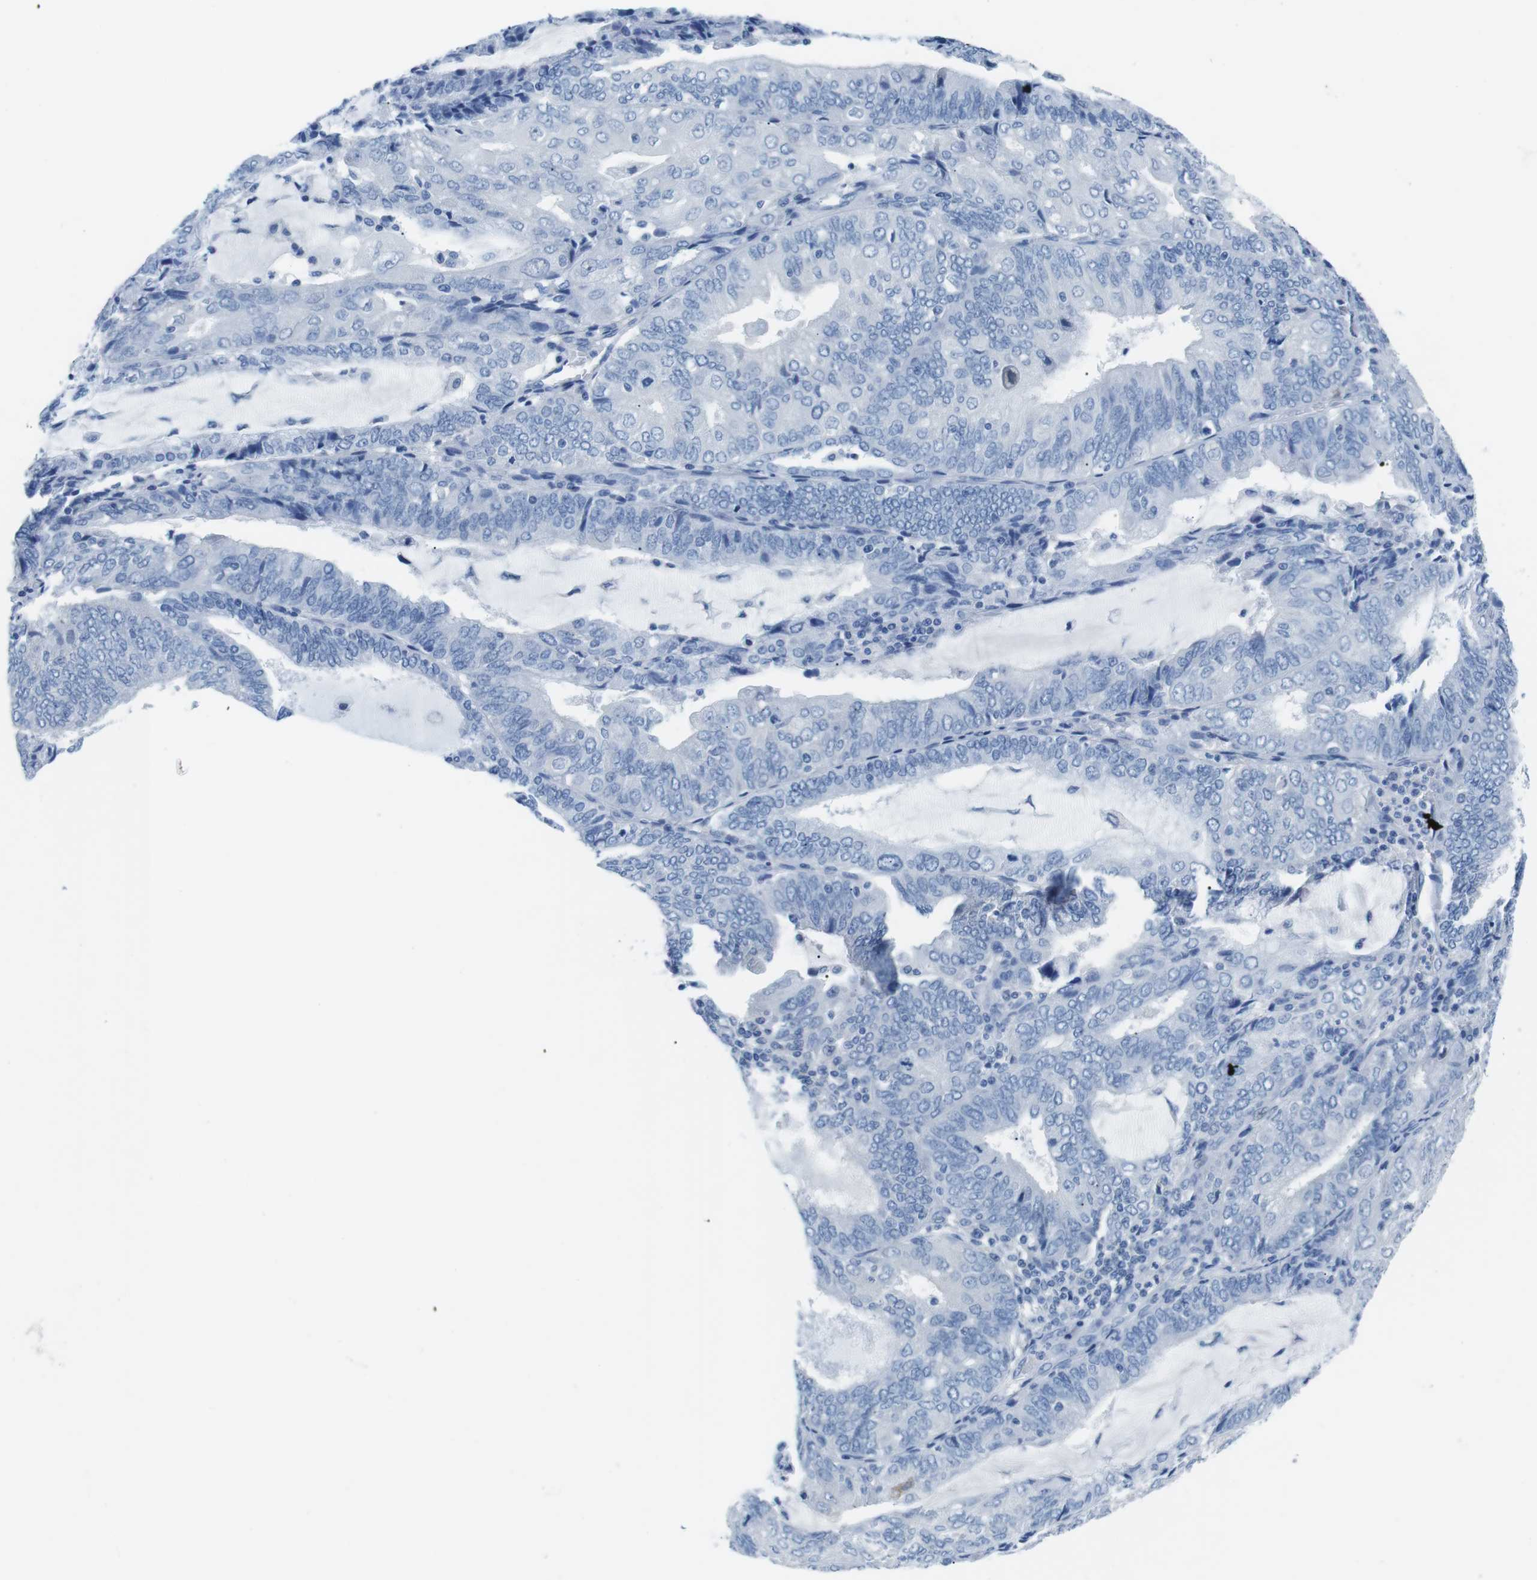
{"staining": {"intensity": "negative", "quantity": "none", "location": "none"}, "tissue": "endometrial cancer", "cell_type": "Tumor cells", "image_type": "cancer", "snomed": [{"axis": "morphology", "description": "Adenocarcinoma, NOS"}, {"axis": "topography", "description": "Endometrium"}], "caption": "Endometrial adenocarcinoma was stained to show a protein in brown. There is no significant expression in tumor cells.", "gene": "MUC2", "patient": {"sex": "female", "age": 81}}